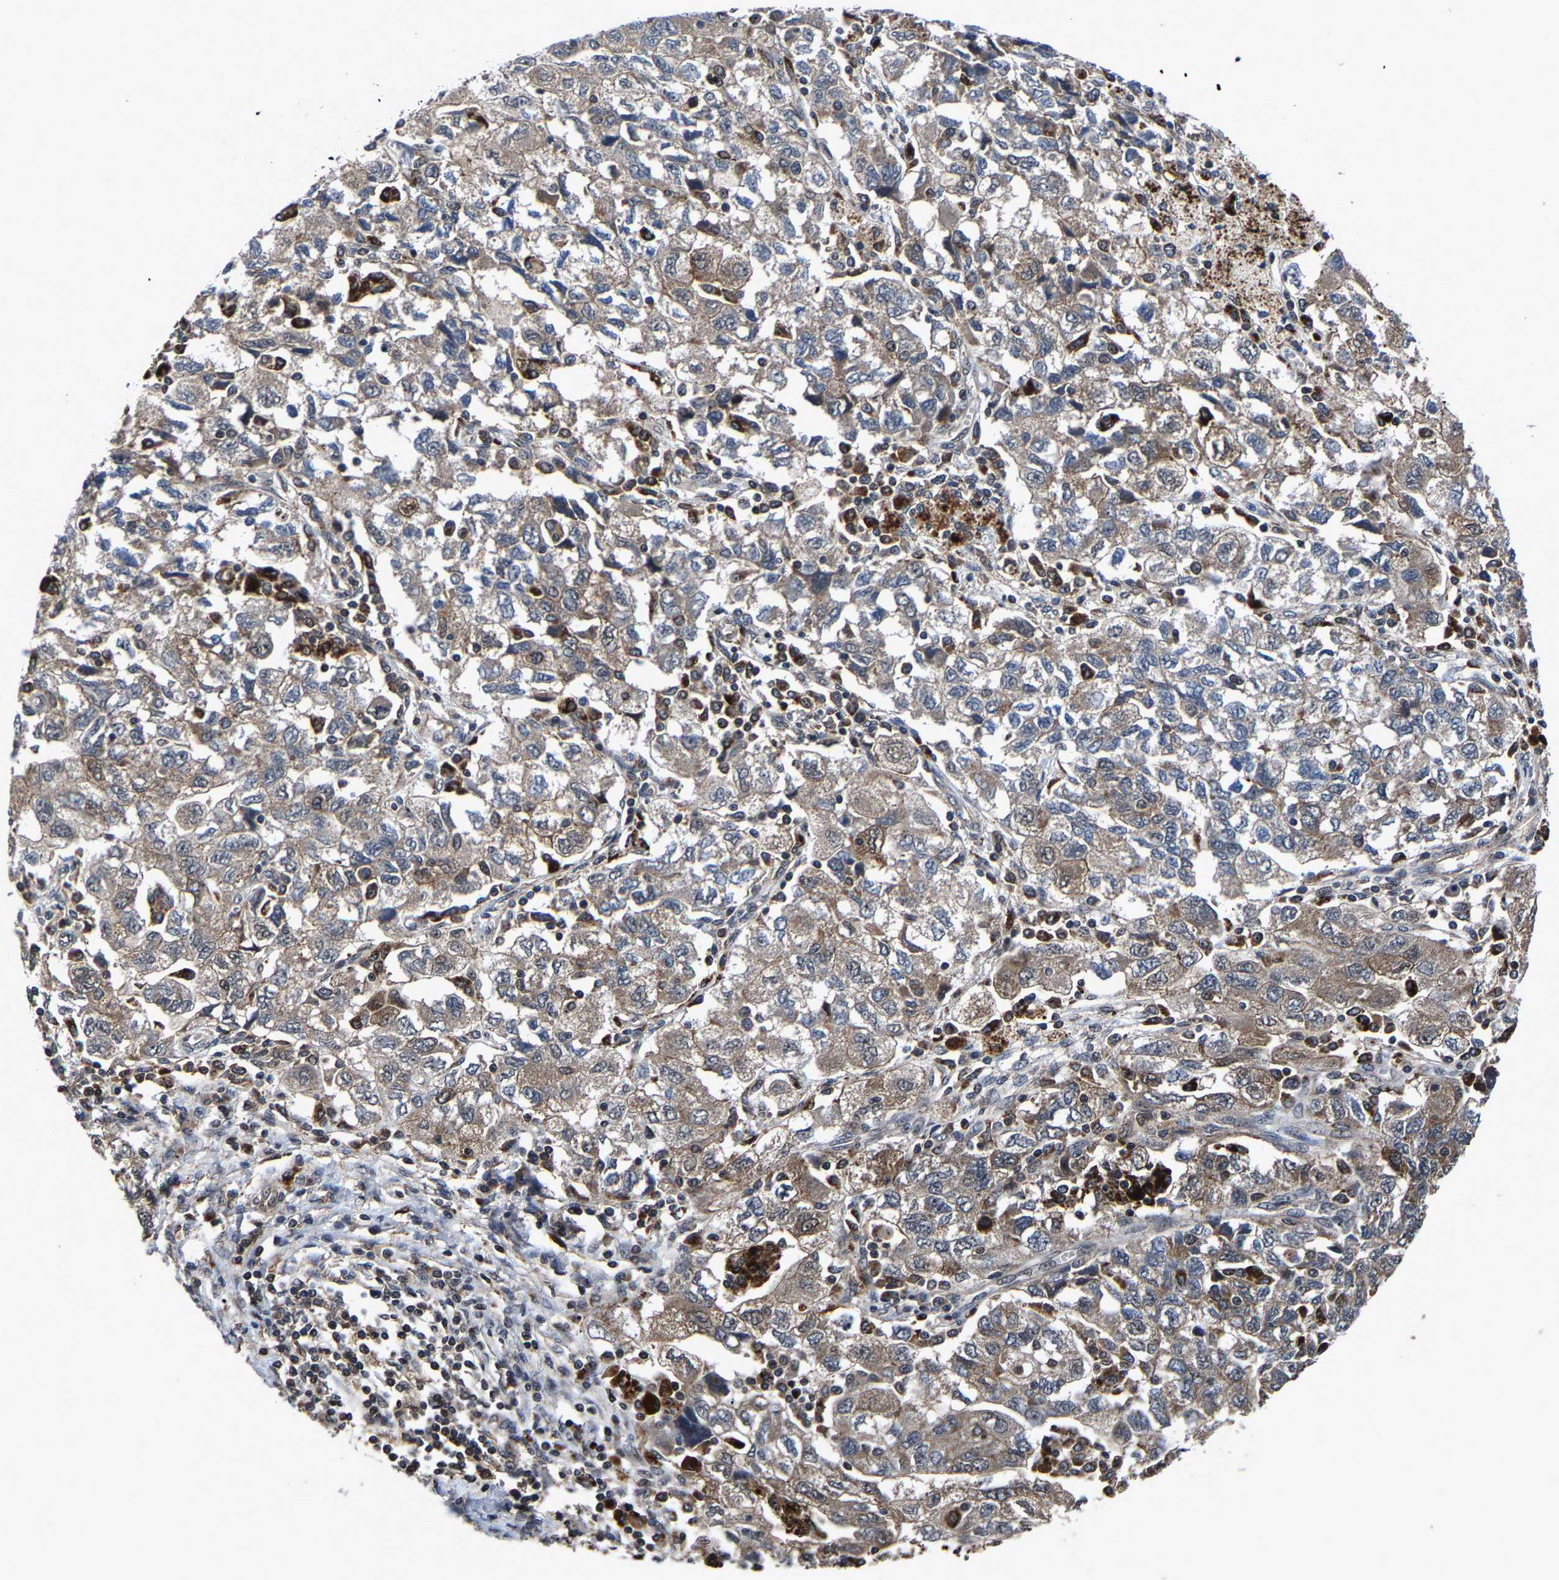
{"staining": {"intensity": "moderate", "quantity": ">75%", "location": "cytoplasmic/membranous"}, "tissue": "ovarian cancer", "cell_type": "Tumor cells", "image_type": "cancer", "snomed": [{"axis": "morphology", "description": "Carcinoma, NOS"}, {"axis": "morphology", "description": "Cystadenocarcinoma, serous, NOS"}, {"axis": "topography", "description": "Ovary"}], "caption": "A brown stain highlights moderate cytoplasmic/membranous staining of a protein in human carcinoma (ovarian) tumor cells.", "gene": "ZCCHC7", "patient": {"sex": "female", "age": 69}}